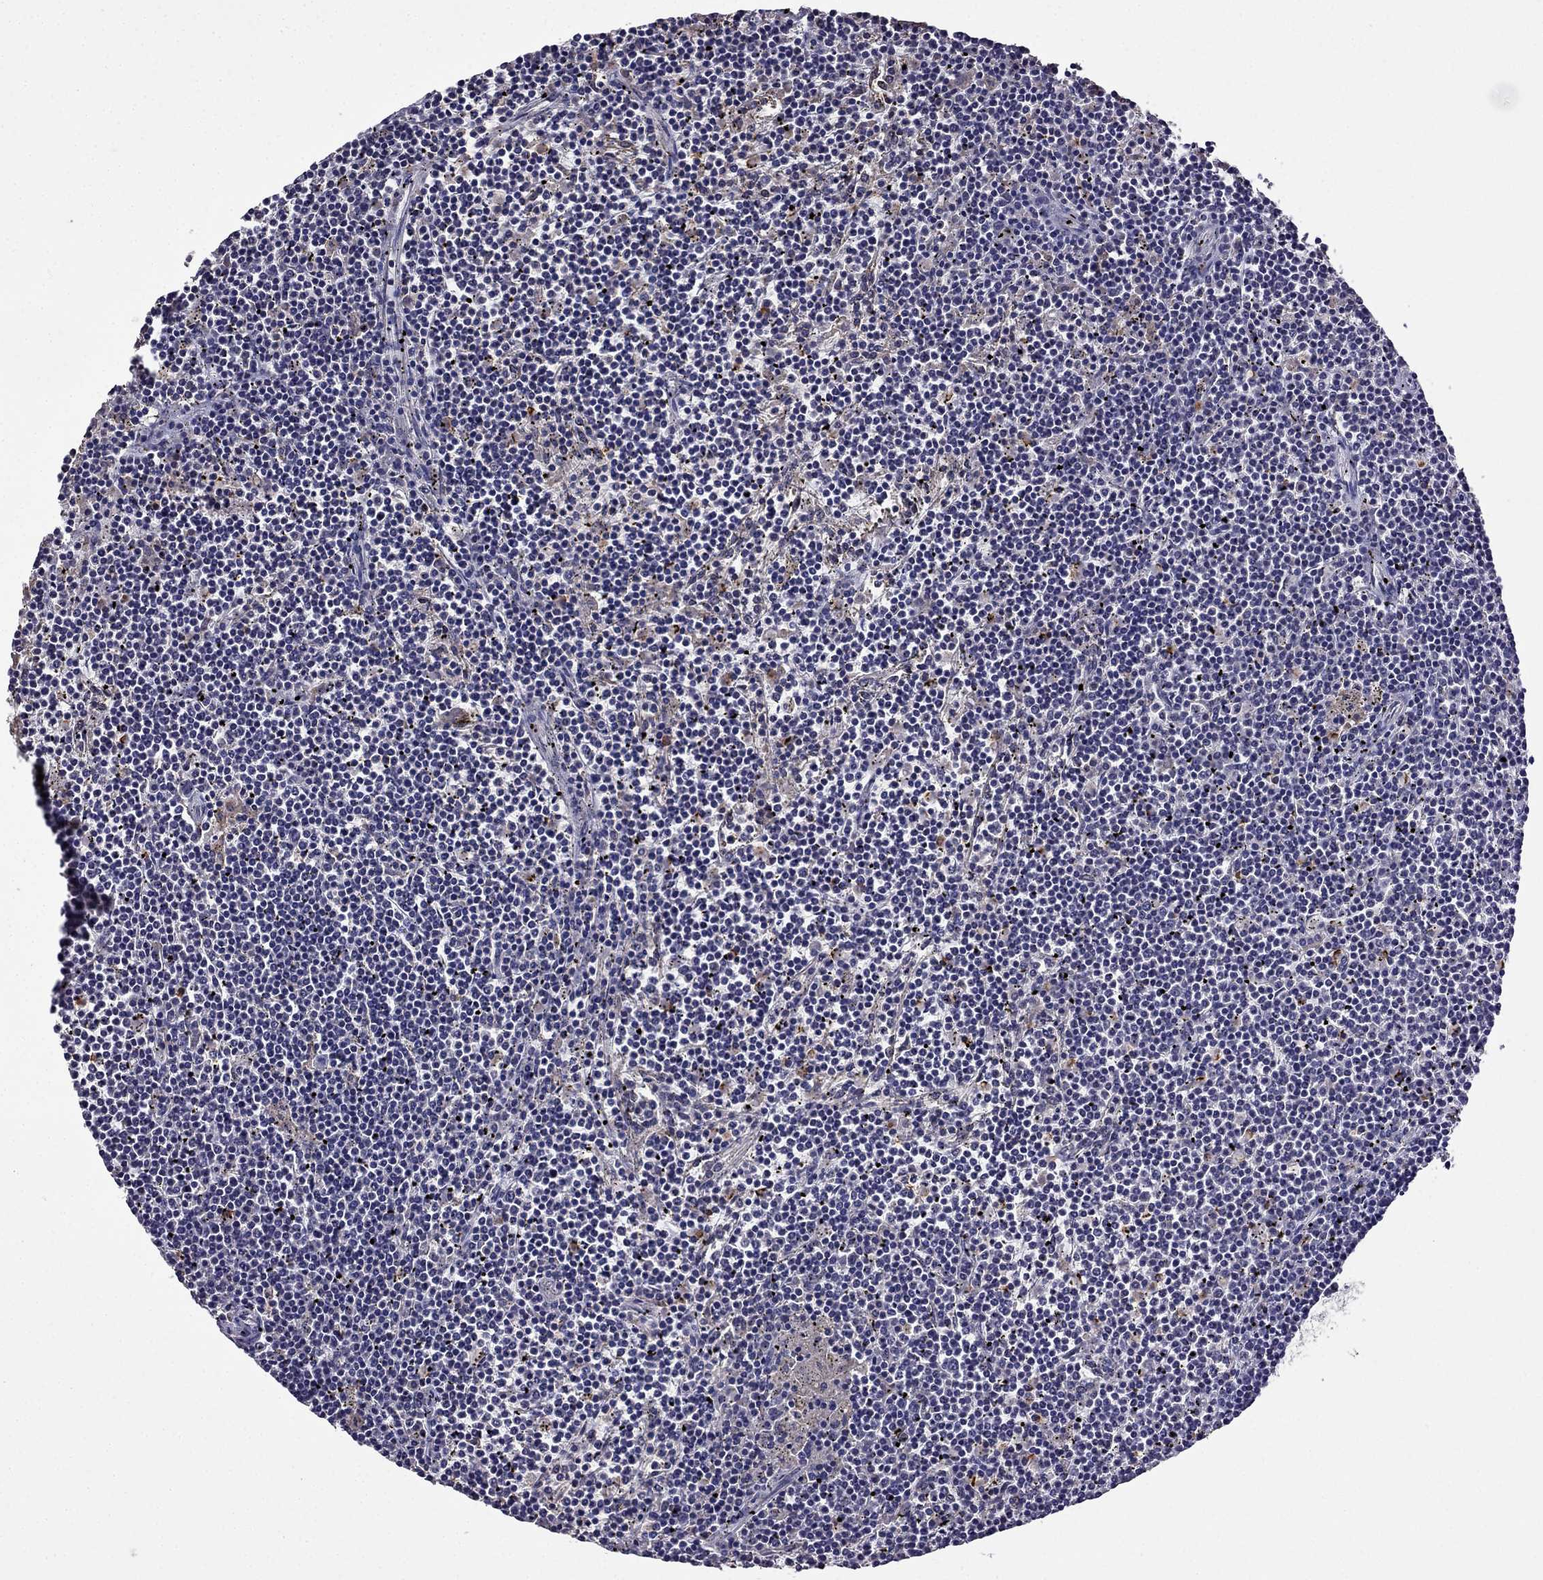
{"staining": {"intensity": "negative", "quantity": "none", "location": "none"}, "tissue": "lymphoma", "cell_type": "Tumor cells", "image_type": "cancer", "snomed": [{"axis": "morphology", "description": "Malignant lymphoma, non-Hodgkin's type, Low grade"}, {"axis": "topography", "description": "Spleen"}], "caption": "Tumor cells show no significant protein expression in lymphoma.", "gene": "CDH9", "patient": {"sex": "female", "age": 19}}